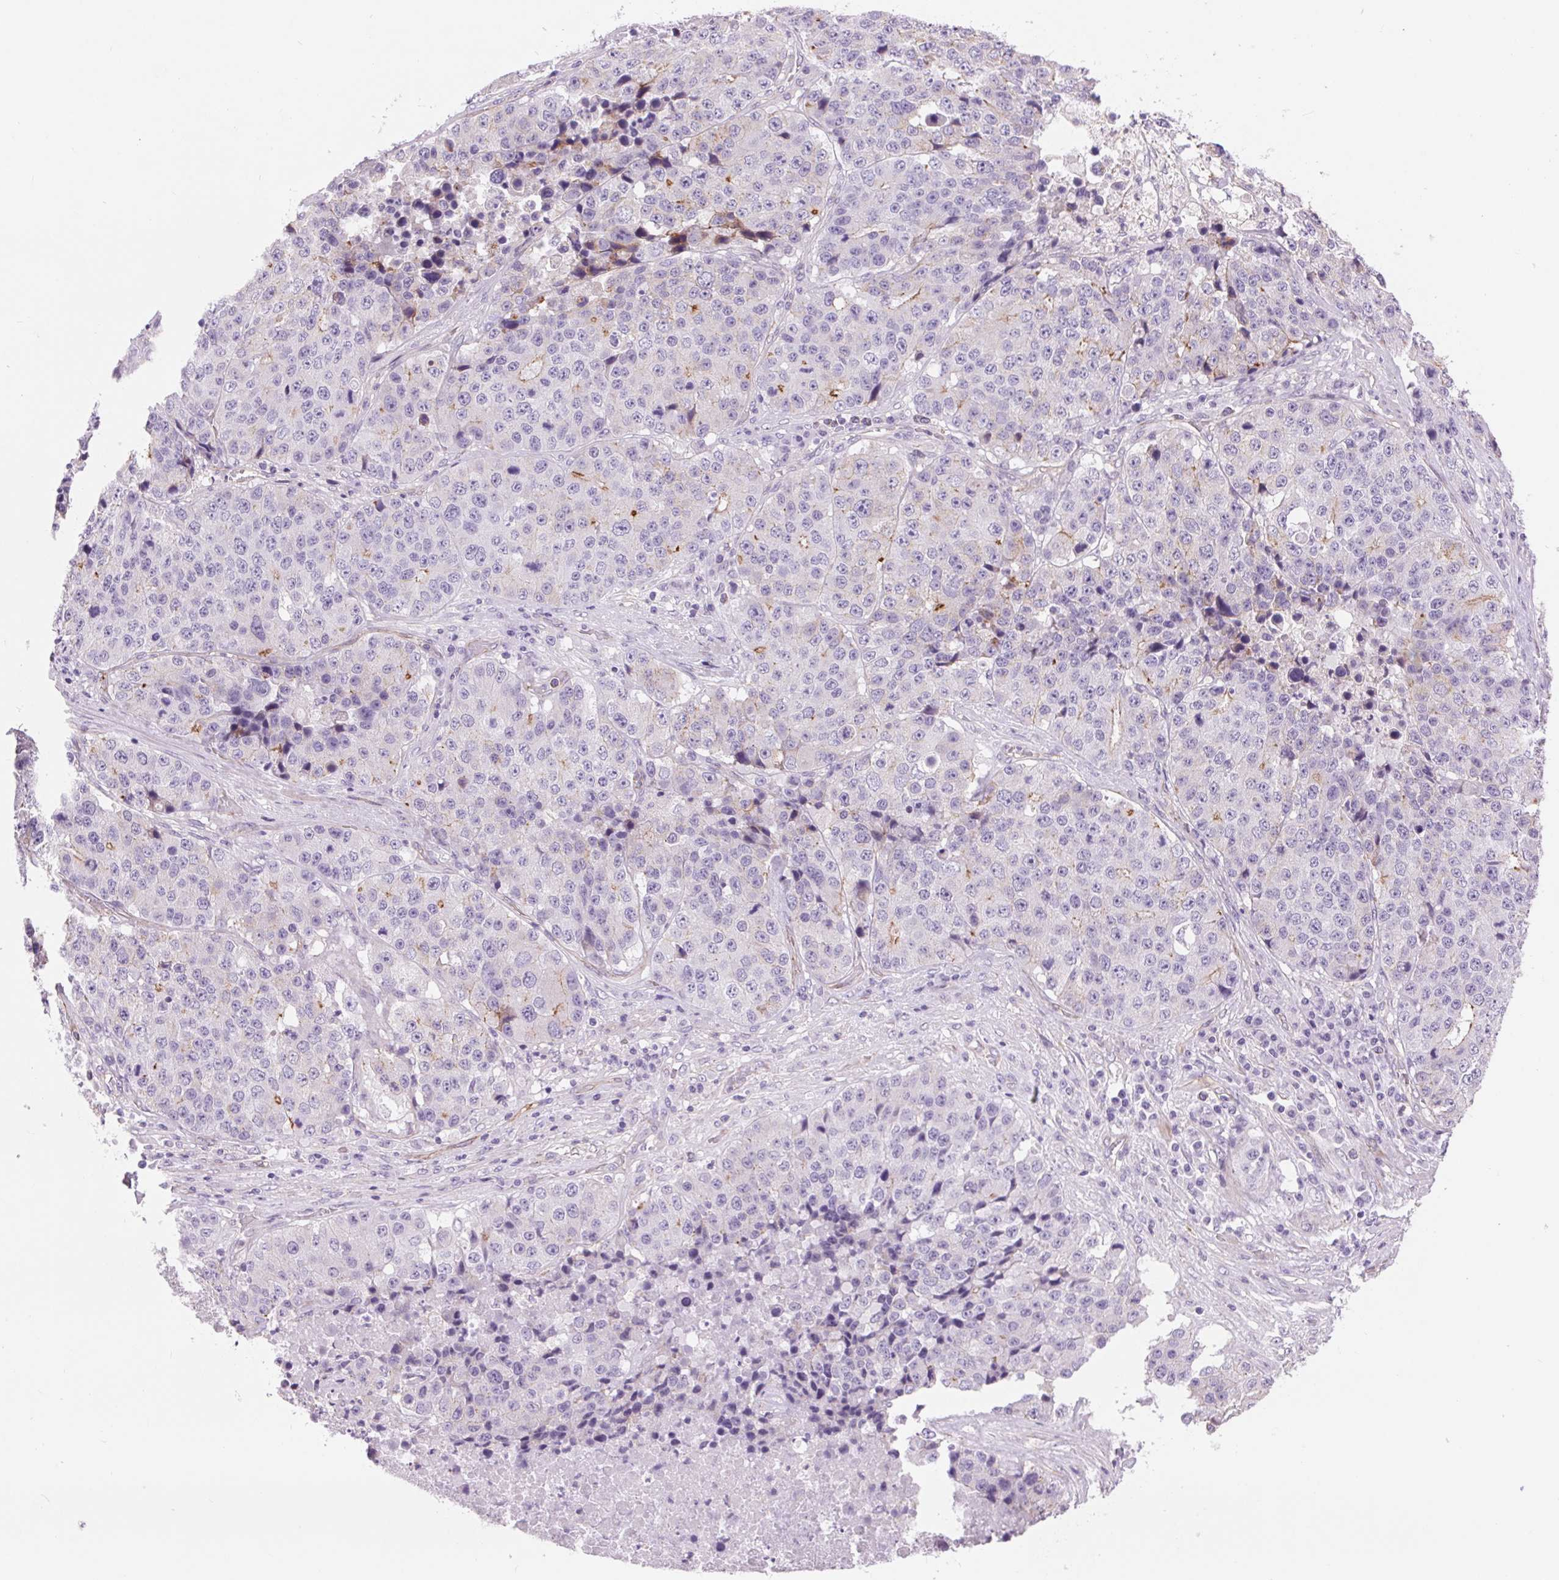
{"staining": {"intensity": "weak", "quantity": "<25%", "location": "cytoplasmic/membranous"}, "tissue": "stomach cancer", "cell_type": "Tumor cells", "image_type": "cancer", "snomed": [{"axis": "morphology", "description": "Adenocarcinoma, NOS"}, {"axis": "topography", "description": "Stomach"}], "caption": "Immunohistochemistry (IHC) micrograph of neoplastic tissue: stomach cancer stained with DAB (3,3'-diaminobenzidine) displays no significant protein expression in tumor cells.", "gene": "DIXDC1", "patient": {"sex": "male", "age": 71}}